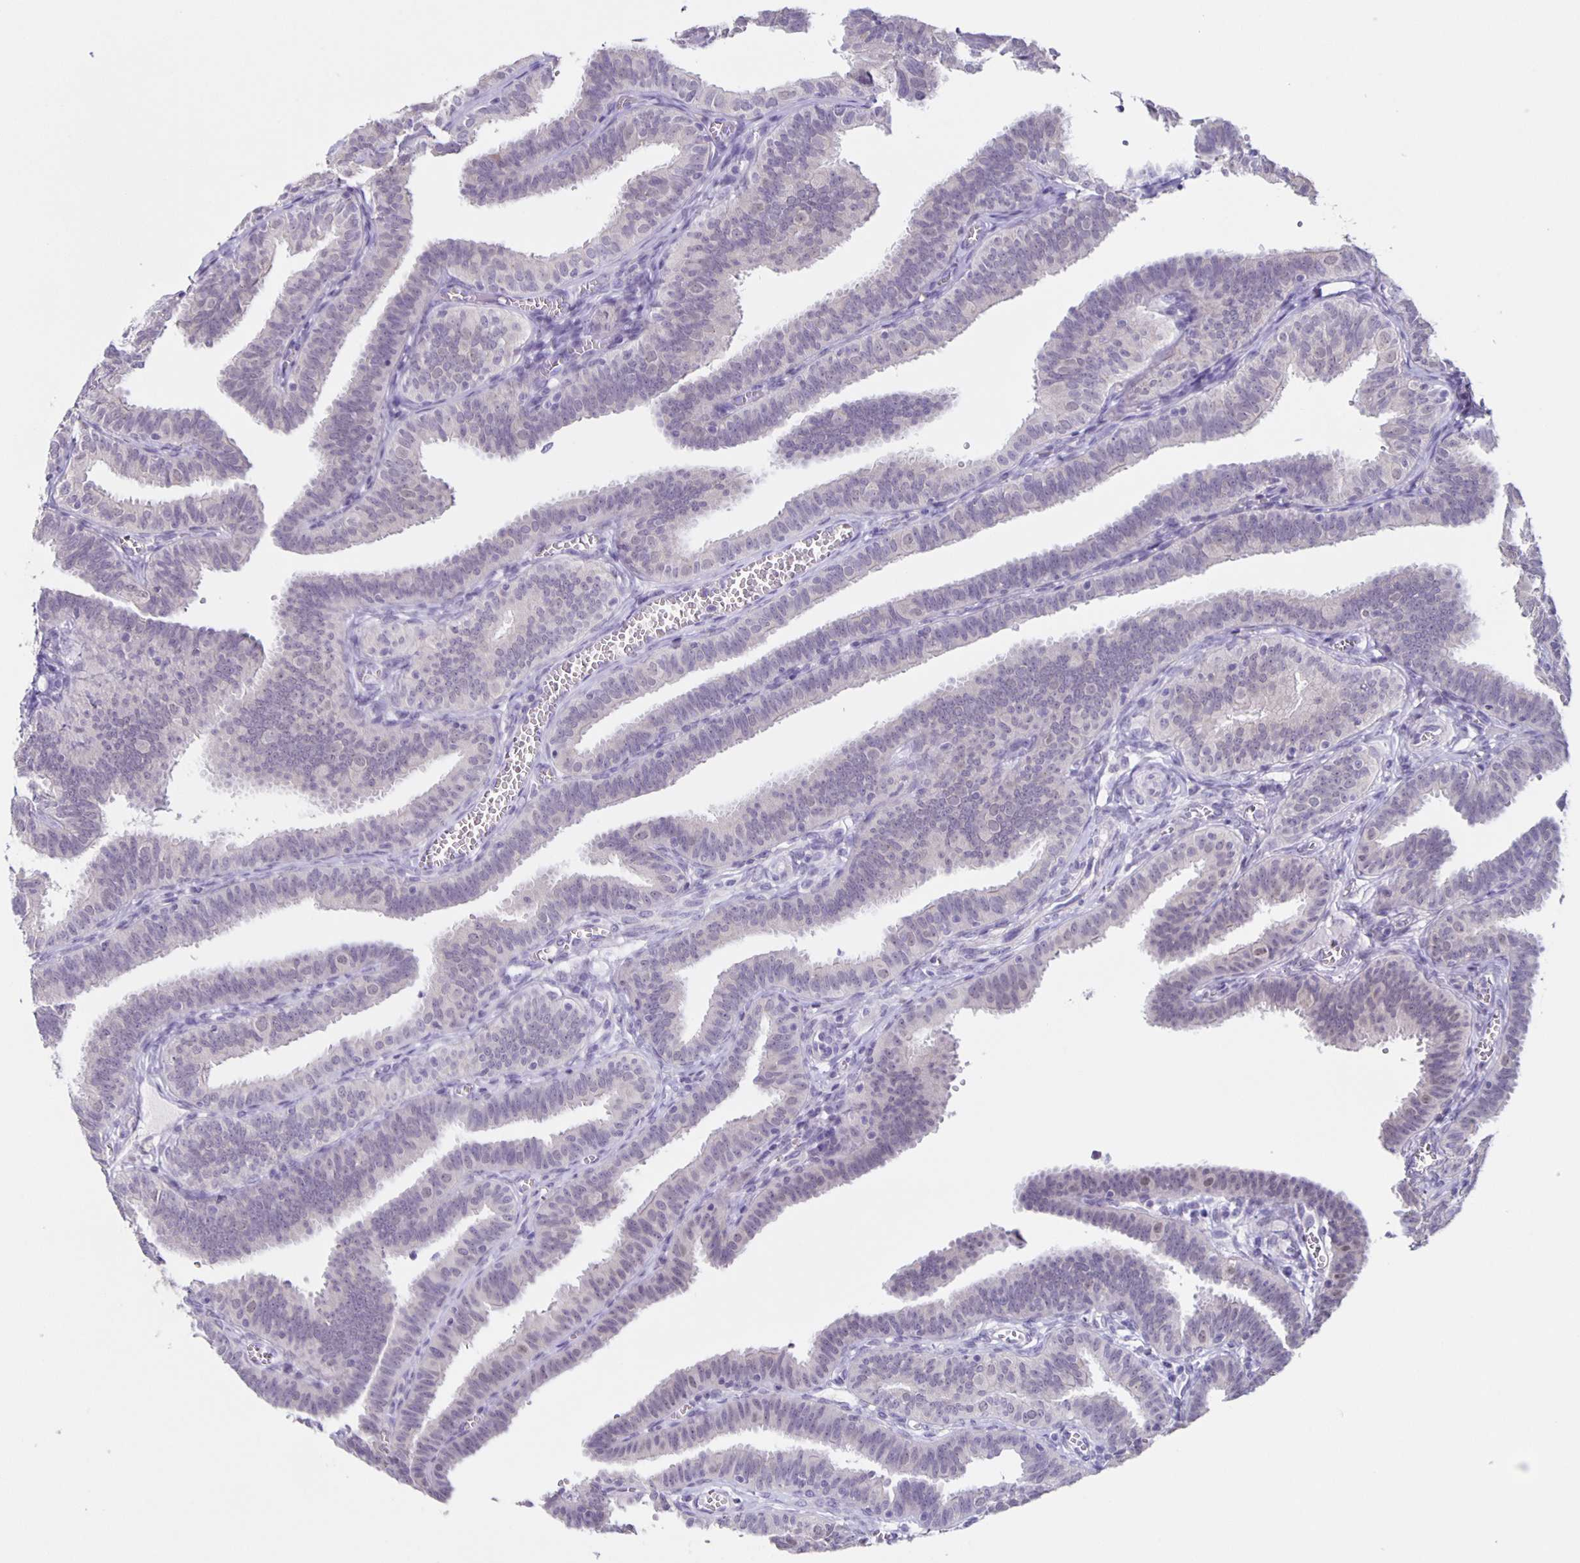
{"staining": {"intensity": "negative", "quantity": "none", "location": "none"}, "tissue": "fallopian tube", "cell_type": "Glandular cells", "image_type": "normal", "snomed": [{"axis": "morphology", "description": "Normal tissue, NOS"}, {"axis": "topography", "description": "Fallopian tube"}], "caption": "DAB immunohistochemical staining of unremarkable human fallopian tube displays no significant expression in glandular cells.", "gene": "SLC12A3", "patient": {"sex": "female", "age": 25}}